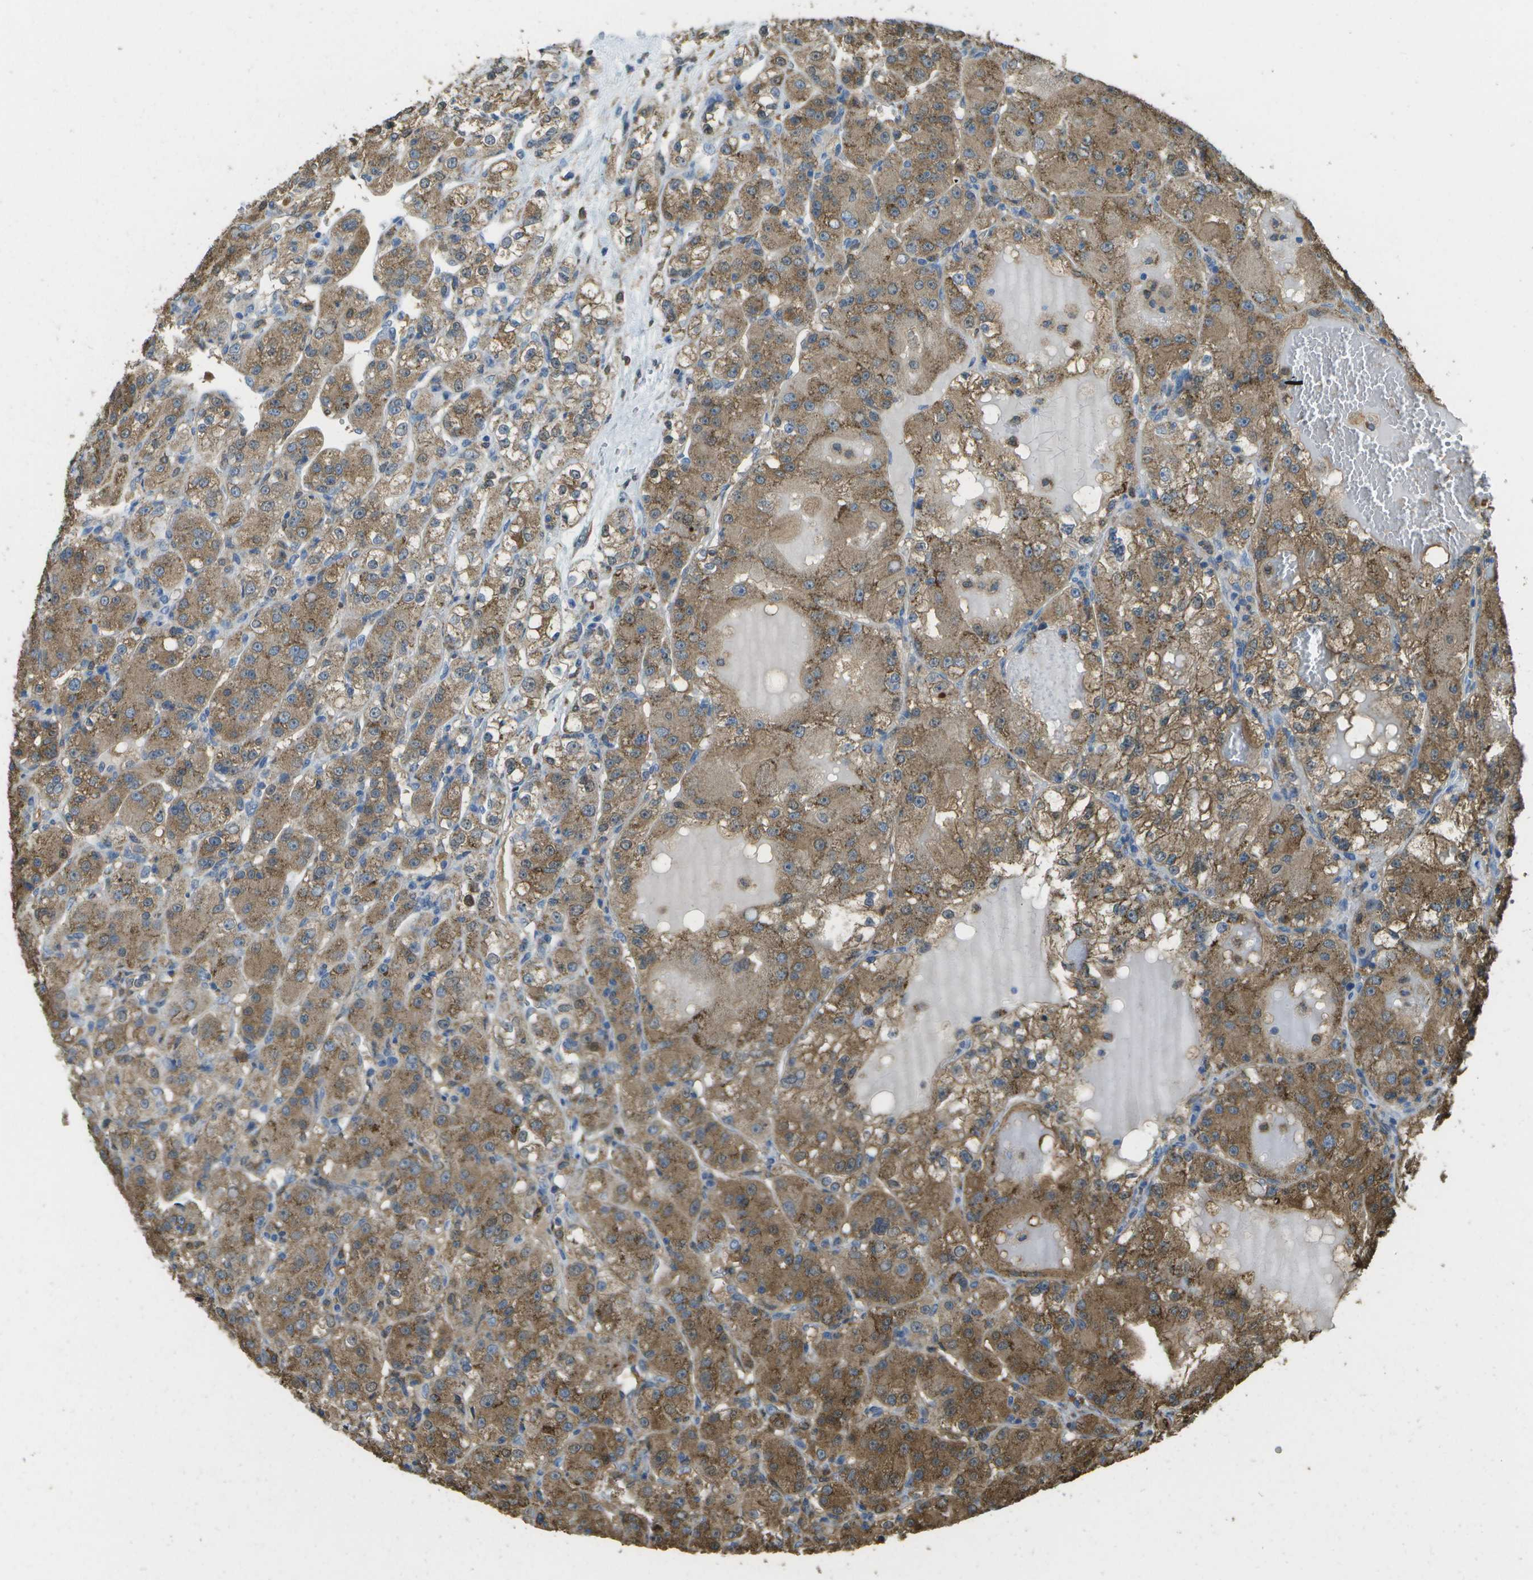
{"staining": {"intensity": "moderate", "quantity": ">75%", "location": "cytoplasmic/membranous"}, "tissue": "renal cancer", "cell_type": "Tumor cells", "image_type": "cancer", "snomed": [{"axis": "morphology", "description": "Normal tissue, NOS"}, {"axis": "morphology", "description": "Adenocarcinoma, NOS"}, {"axis": "topography", "description": "Kidney"}], "caption": "Renal adenocarcinoma stained for a protein (brown) exhibits moderate cytoplasmic/membranous positive positivity in about >75% of tumor cells.", "gene": "CACHD1", "patient": {"sex": "male", "age": 61}}